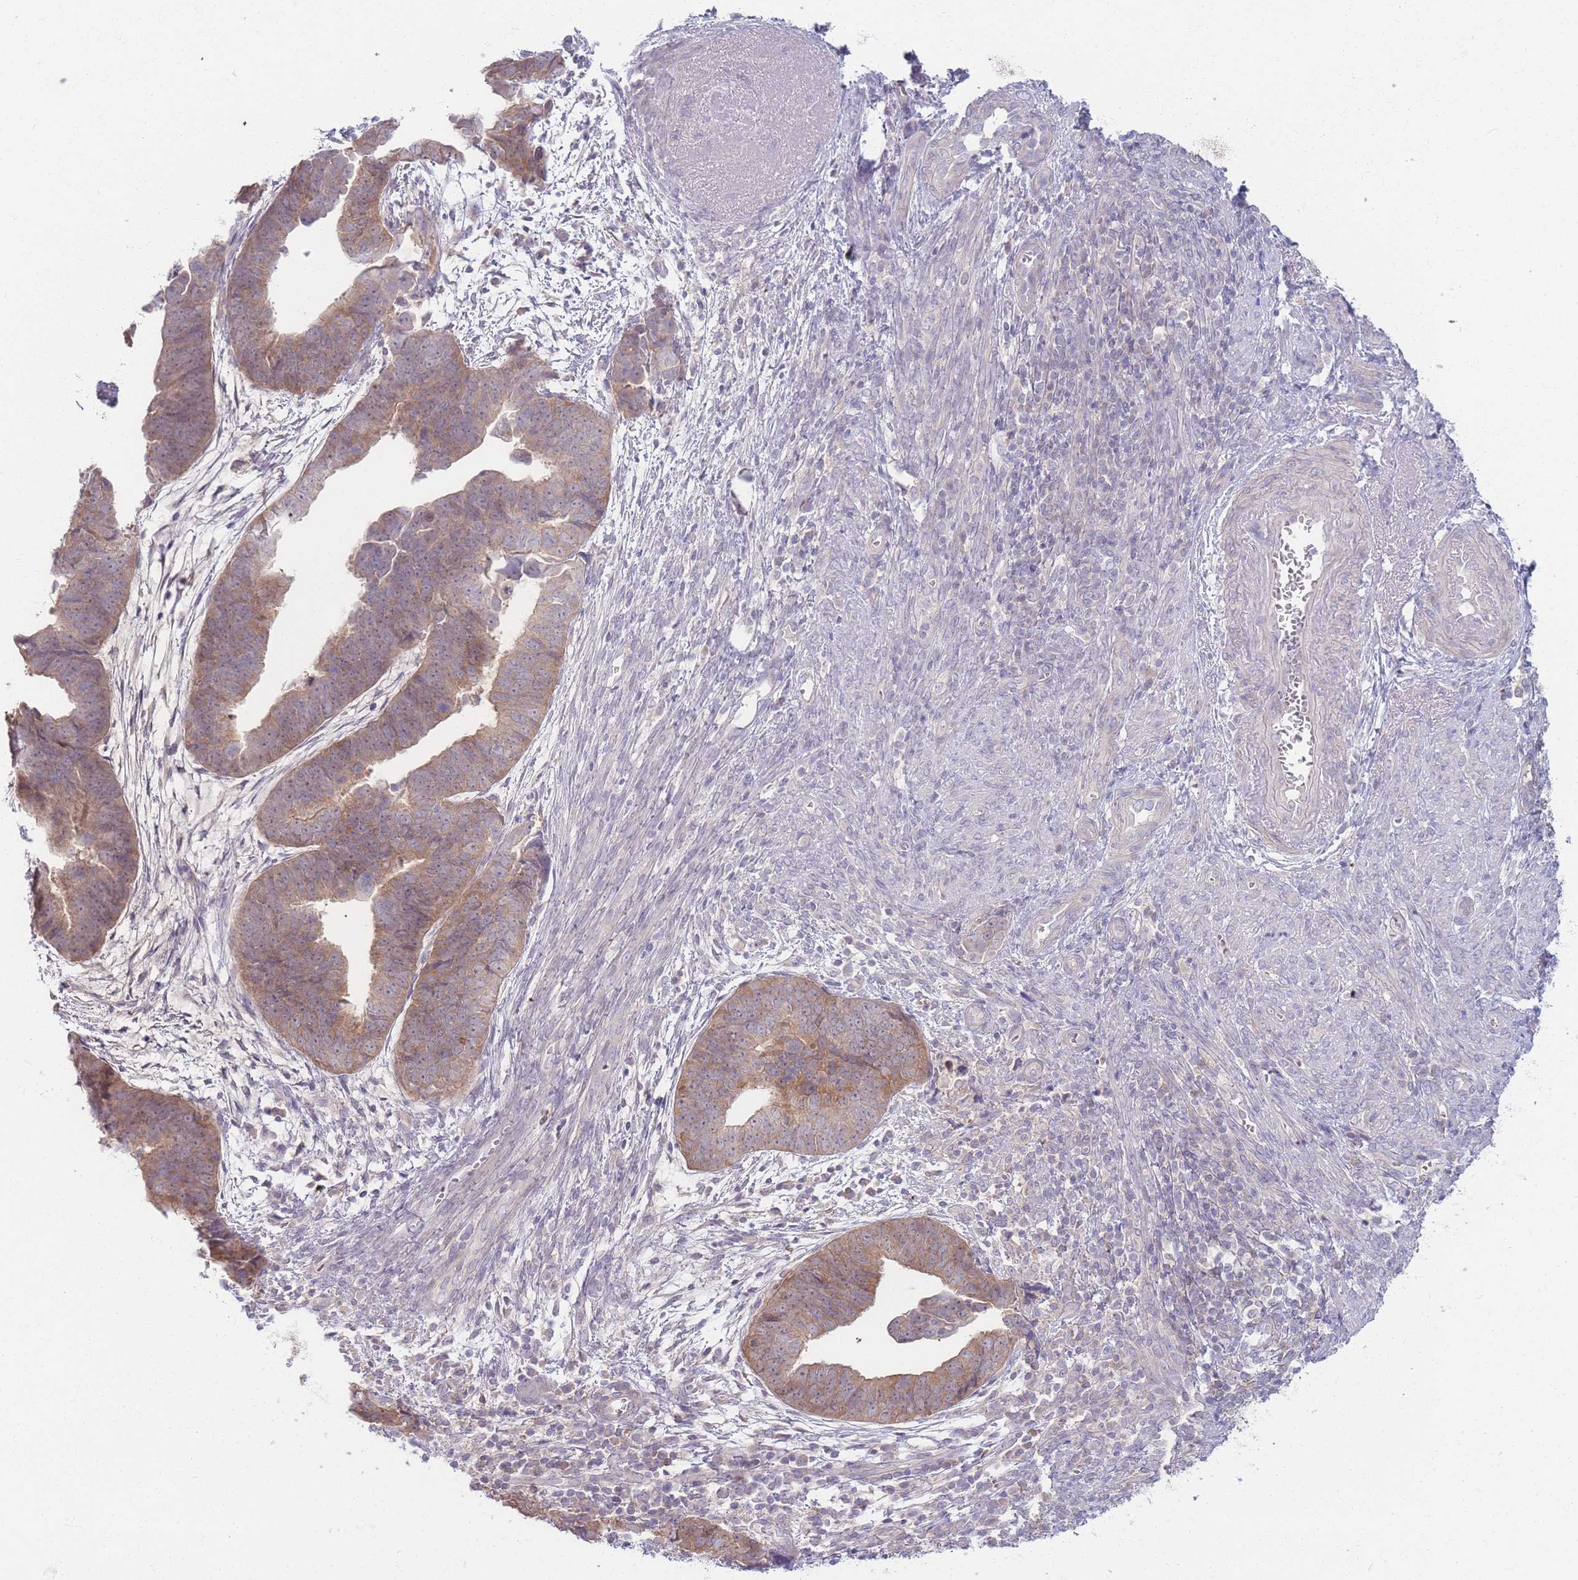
{"staining": {"intensity": "moderate", "quantity": ">75%", "location": "cytoplasmic/membranous"}, "tissue": "endometrial cancer", "cell_type": "Tumor cells", "image_type": "cancer", "snomed": [{"axis": "morphology", "description": "Adenocarcinoma, NOS"}, {"axis": "topography", "description": "Endometrium"}], "caption": "Immunohistochemical staining of human endometrial adenocarcinoma exhibits moderate cytoplasmic/membranous protein positivity in about >75% of tumor cells.", "gene": "SPHKAP", "patient": {"sex": "female", "age": 75}}